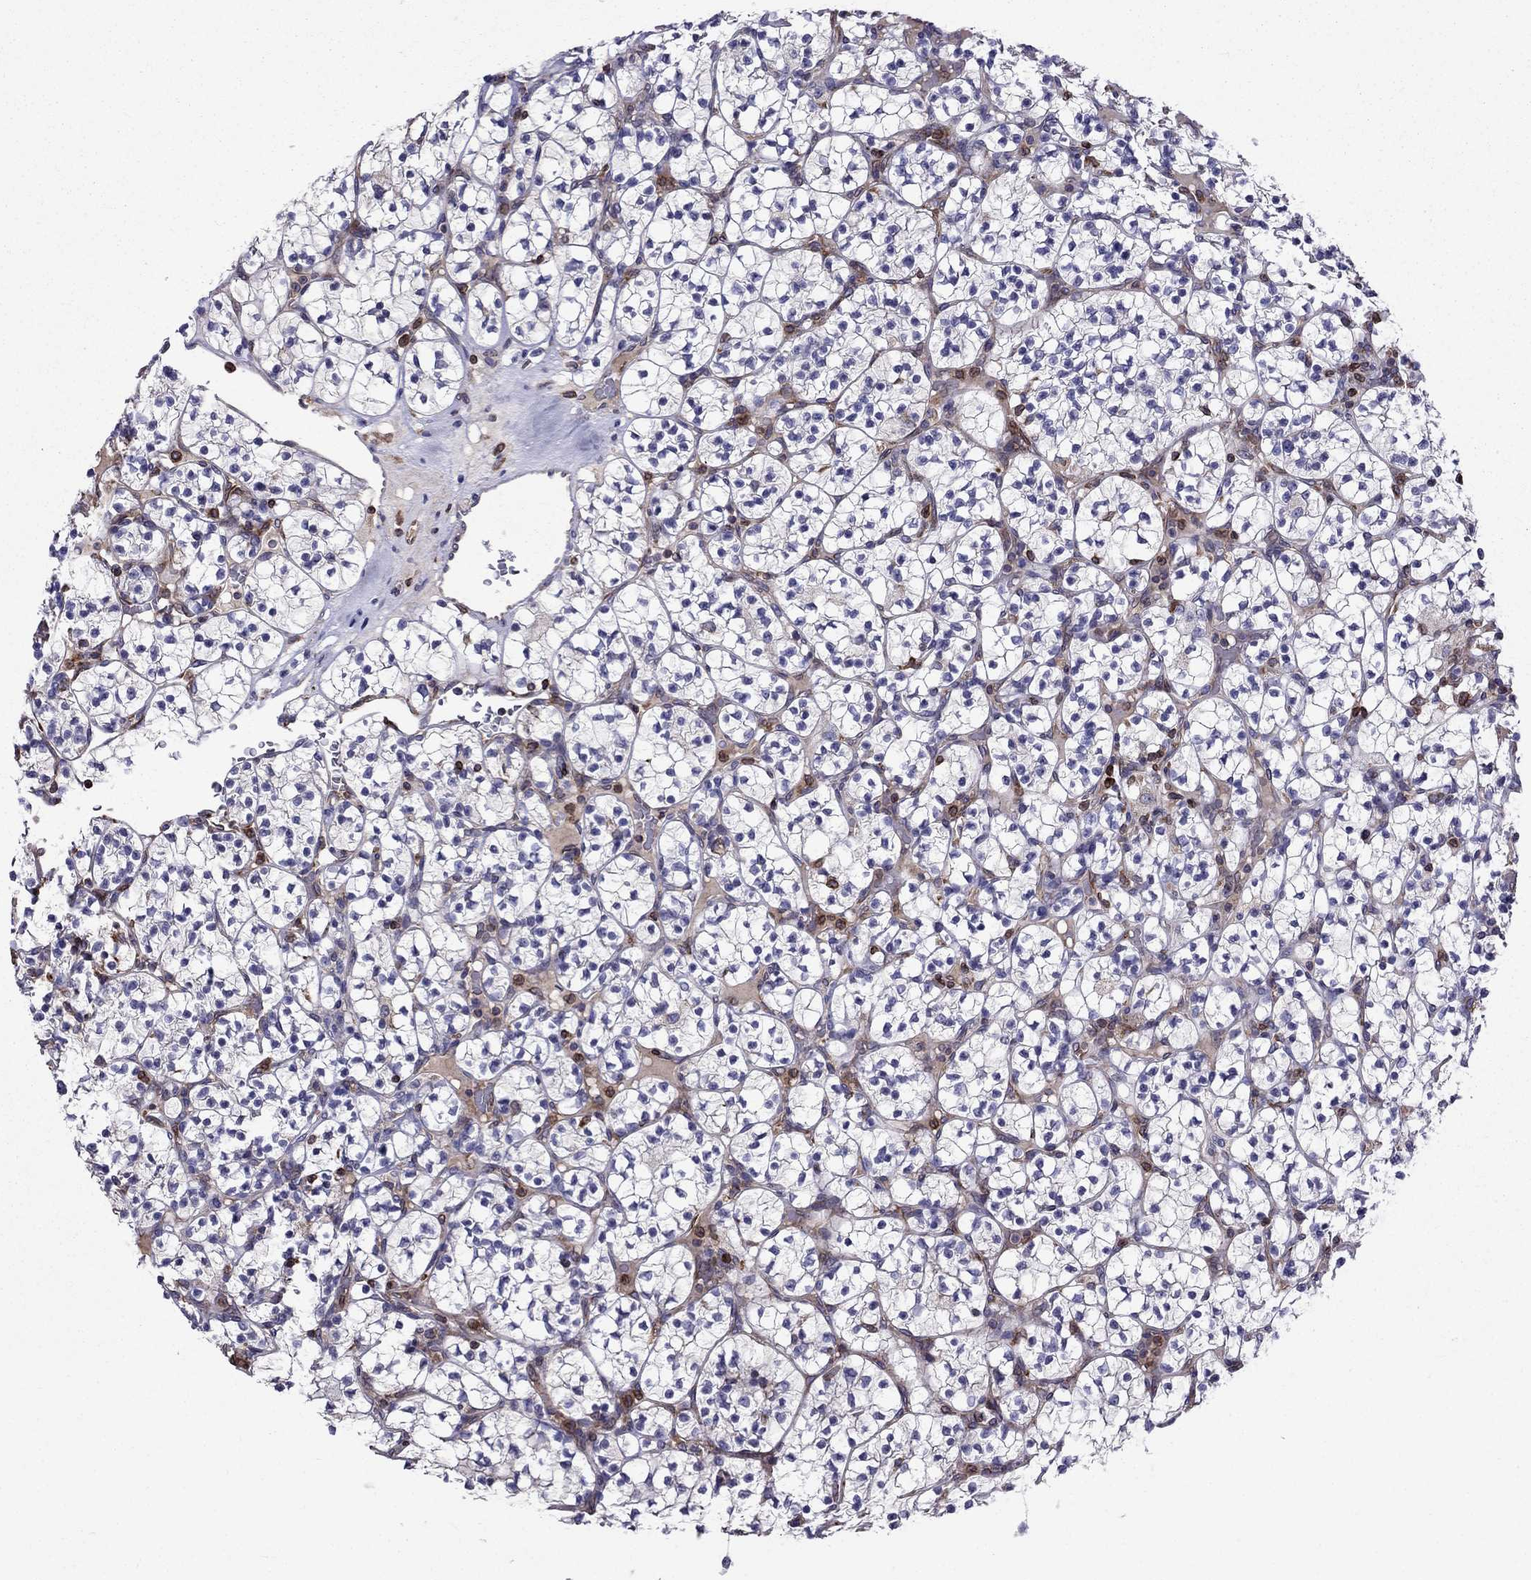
{"staining": {"intensity": "negative", "quantity": "none", "location": "none"}, "tissue": "renal cancer", "cell_type": "Tumor cells", "image_type": "cancer", "snomed": [{"axis": "morphology", "description": "Adenocarcinoma, NOS"}, {"axis": "topography", "description": "Kidney"}], "caption": "This is an immunohistochemistry photomicrograph of renal adenocarcinoma. There is no staining in tumor cells.", "gene": "GNAL", "patient": {"sex": "female", "age": 89}}